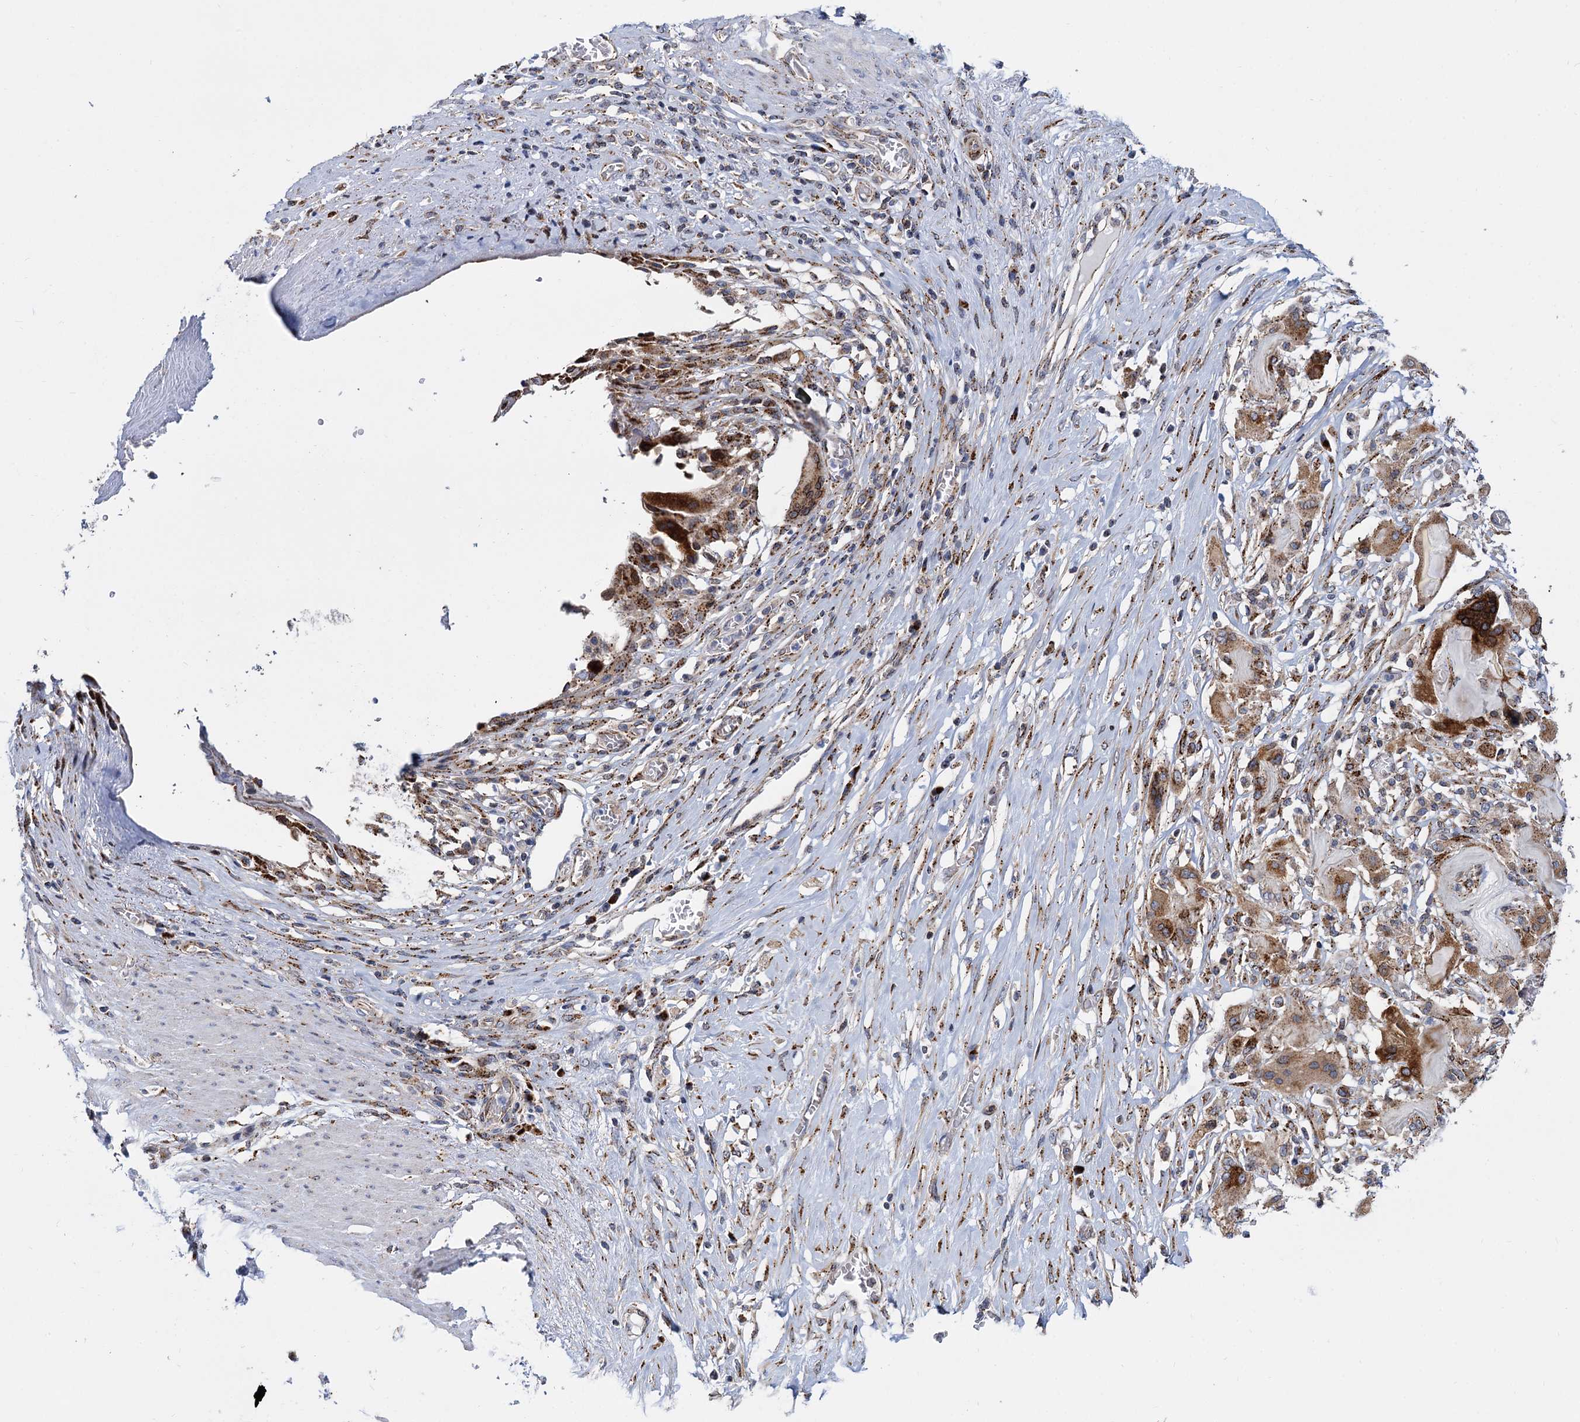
{"staining": {"intensity": "moderate", "quantity": ">75%", "location": "cytoplasmic/membranous"}, "tissue": "stomach cancer", "cell_type": "Tumor cells", "image_type": "cancer", "snomed": [{"axis": "morphology", "description": "Adenocarcinoma, NOS"}, {"axis": "morphology", "description": "Adenocarcinoma, High grade"}, {"axis": "topography", "description": "Stomach, upper"}, {"axis": "topography", "description": "Stomach, lower"}], "caption": "Immunohistochemistry staining of stomach adenocarcinoma, which reveals medium levels of moderate cytoplasmic/membranous positivity in approximately >75% of tumor cells indicating moderate cytoplasmic/membranous protein positivity. The staining was performed using DAB (3,3'-diaminobenzidine) (brown) for protein detection and nuclei were counterstained in hematoxylin (blue).", "gene": "SUPT20H", "patient": {"sex": "female", "age": 65}}